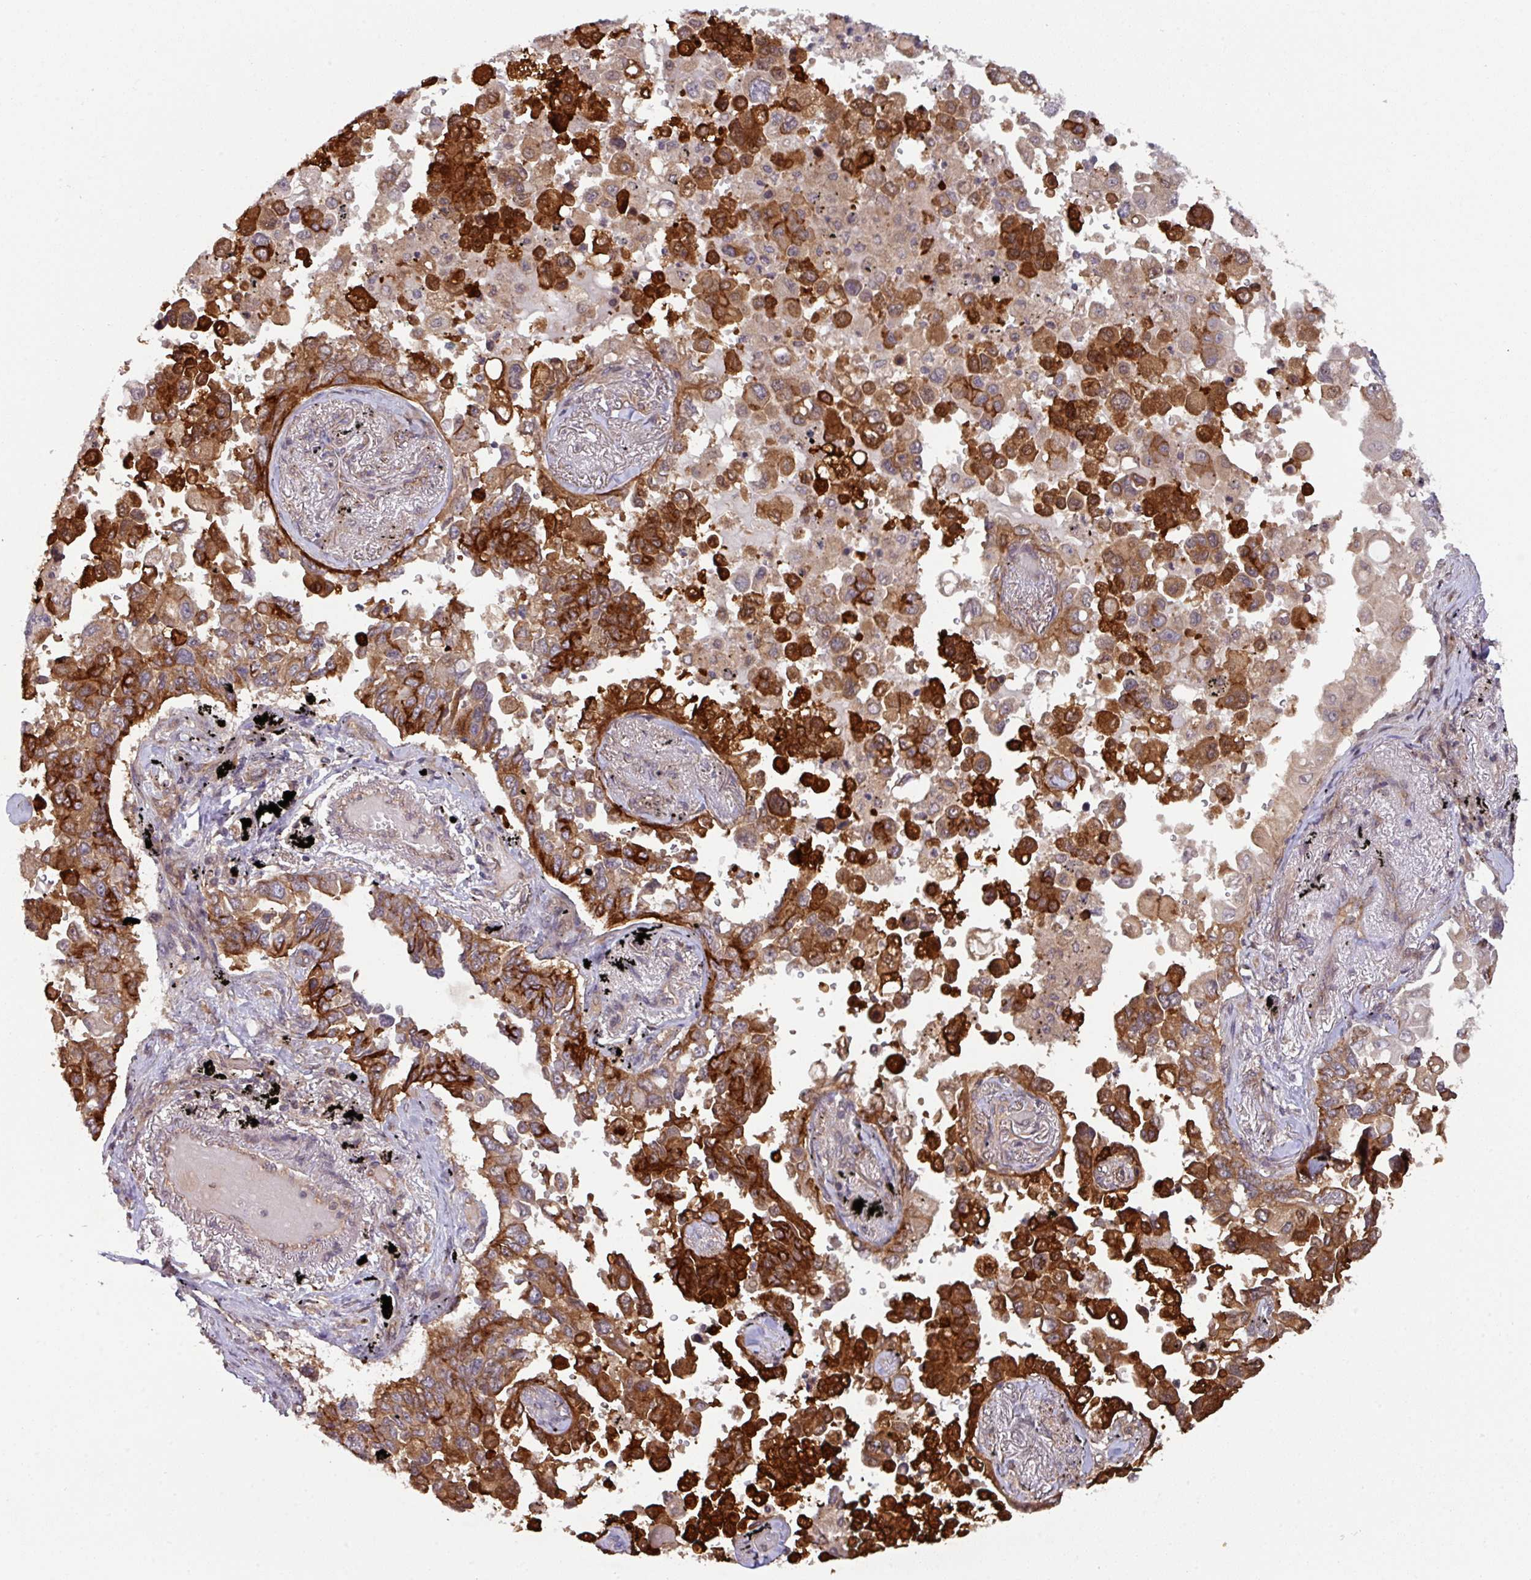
{"staining": {"intensity": "strong", "quantity": ">75%", "location": "cytoplasmic/membranous"}, "tissue": "lung cancer", "cell_type": "Tumor cells", "image_type": "cancer", "snomed": [{"axis": "morphology", "description": "Adenocarcinoma, NOS"}, {"axis": "topography", "description": "Lung"}], "caption": "Lung cancer stained for a protein reveals strong cytoplasmic/membranous positivity in tumor cells. The protein is stained brown, and the nuclei are stained in blue (DAB IHC with brightfield microscopy, high magnification).", "gene": "CYFIP2", "patient": {"sex": "female", "age": 67}}